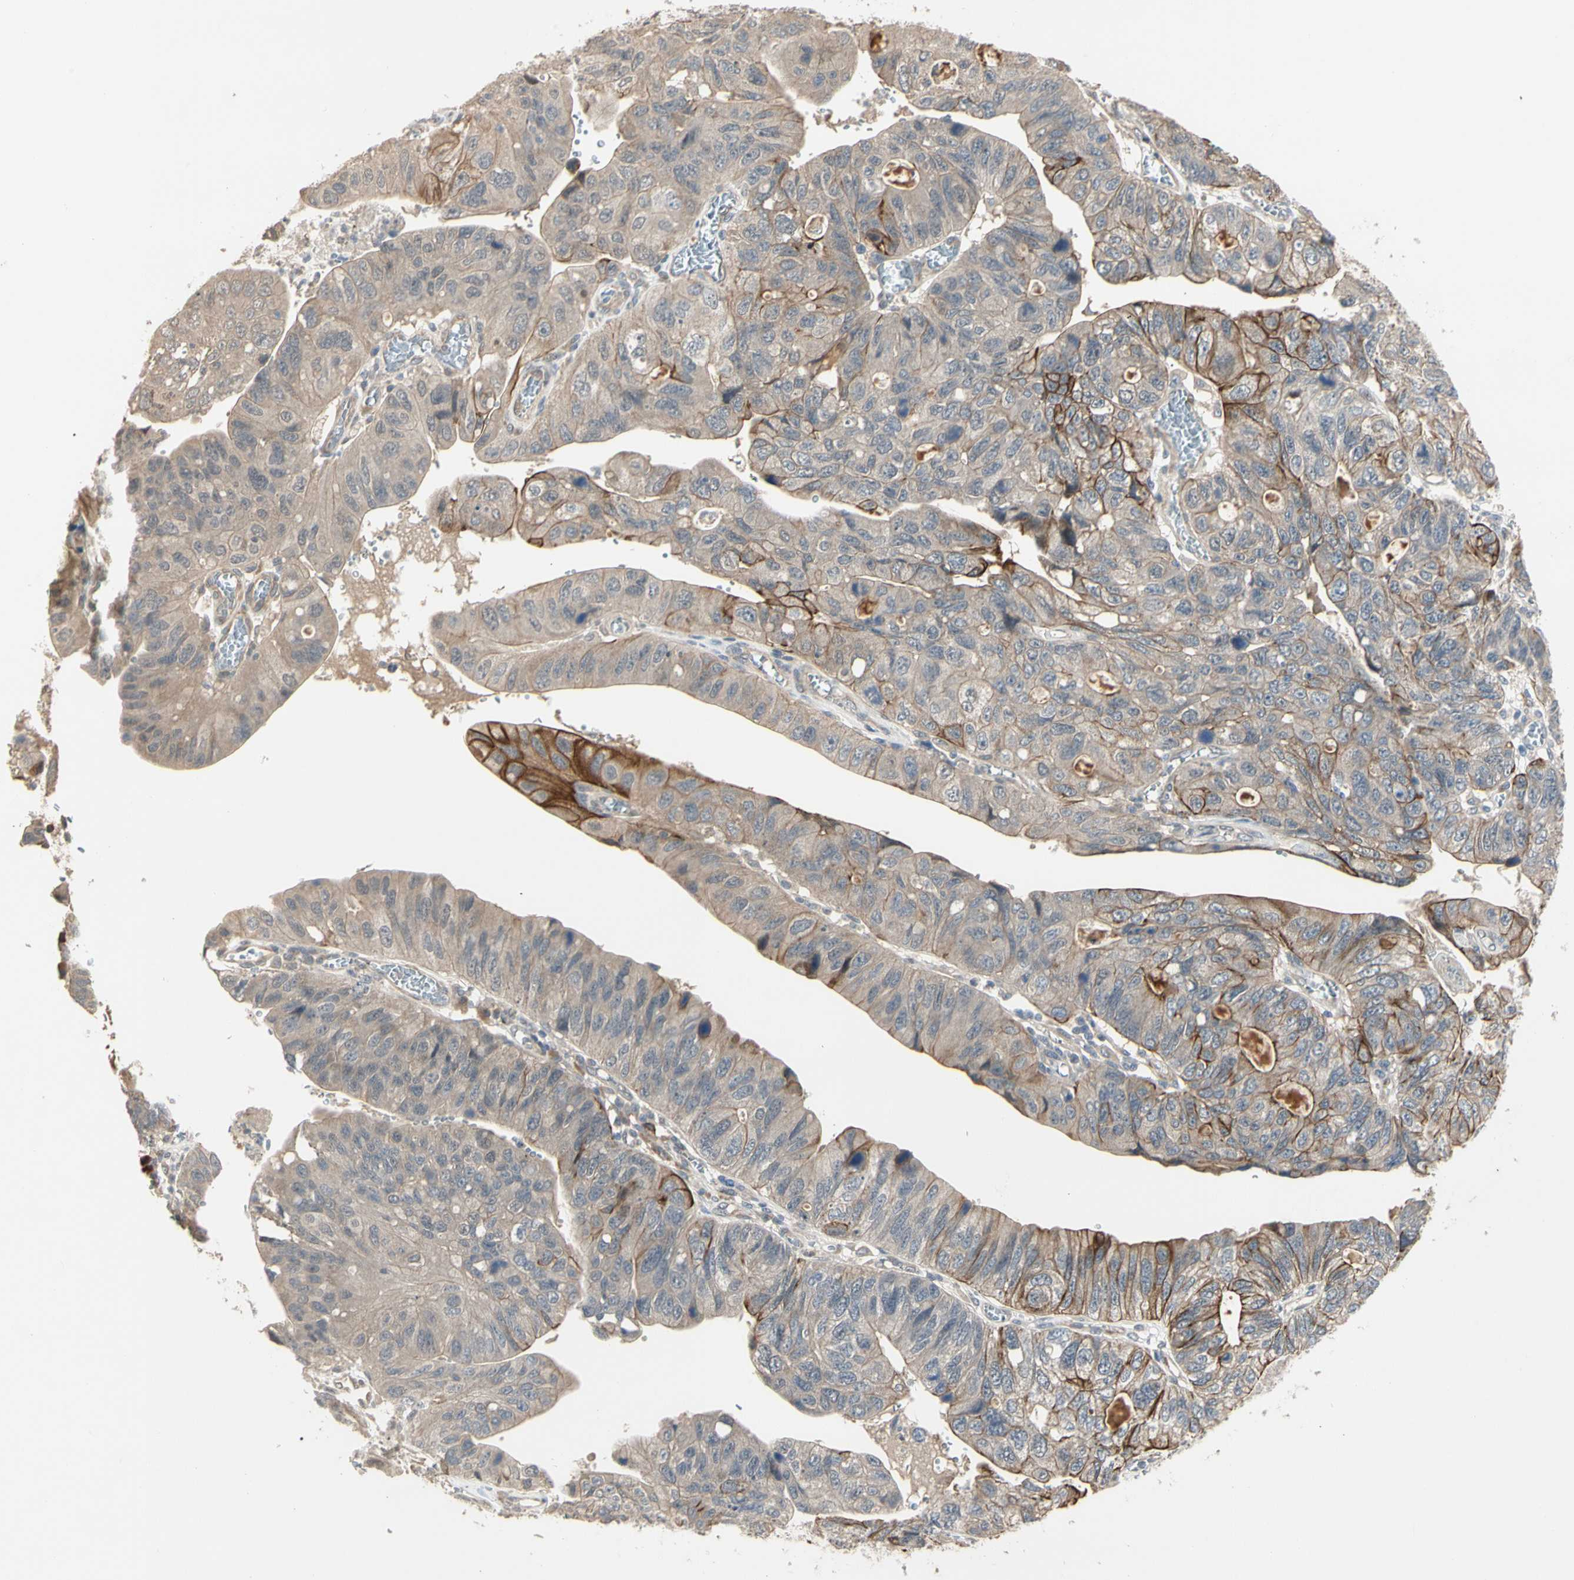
{"staining": {"intensity": "weak", "quantity": ">75%", "location": "cytoplasmic/membranous"}, "tissue": "stomach cancer", "cell_type": "Tumor cells", "image_type": "cancer", "snomed": [{"axis": "morphology", "description": "Adenocarcinoma, NOS"}, {"axis": "topography", "description": "Stomach"}], "caption": "Human stomach adenocarcinoma stained with a brown dye exhibits weak cytoplasmic/membranous positive expression in approximately >75% of tumor cells.", "gene": "ATG4C", "patient": {"sex": "male", "age": 59}}